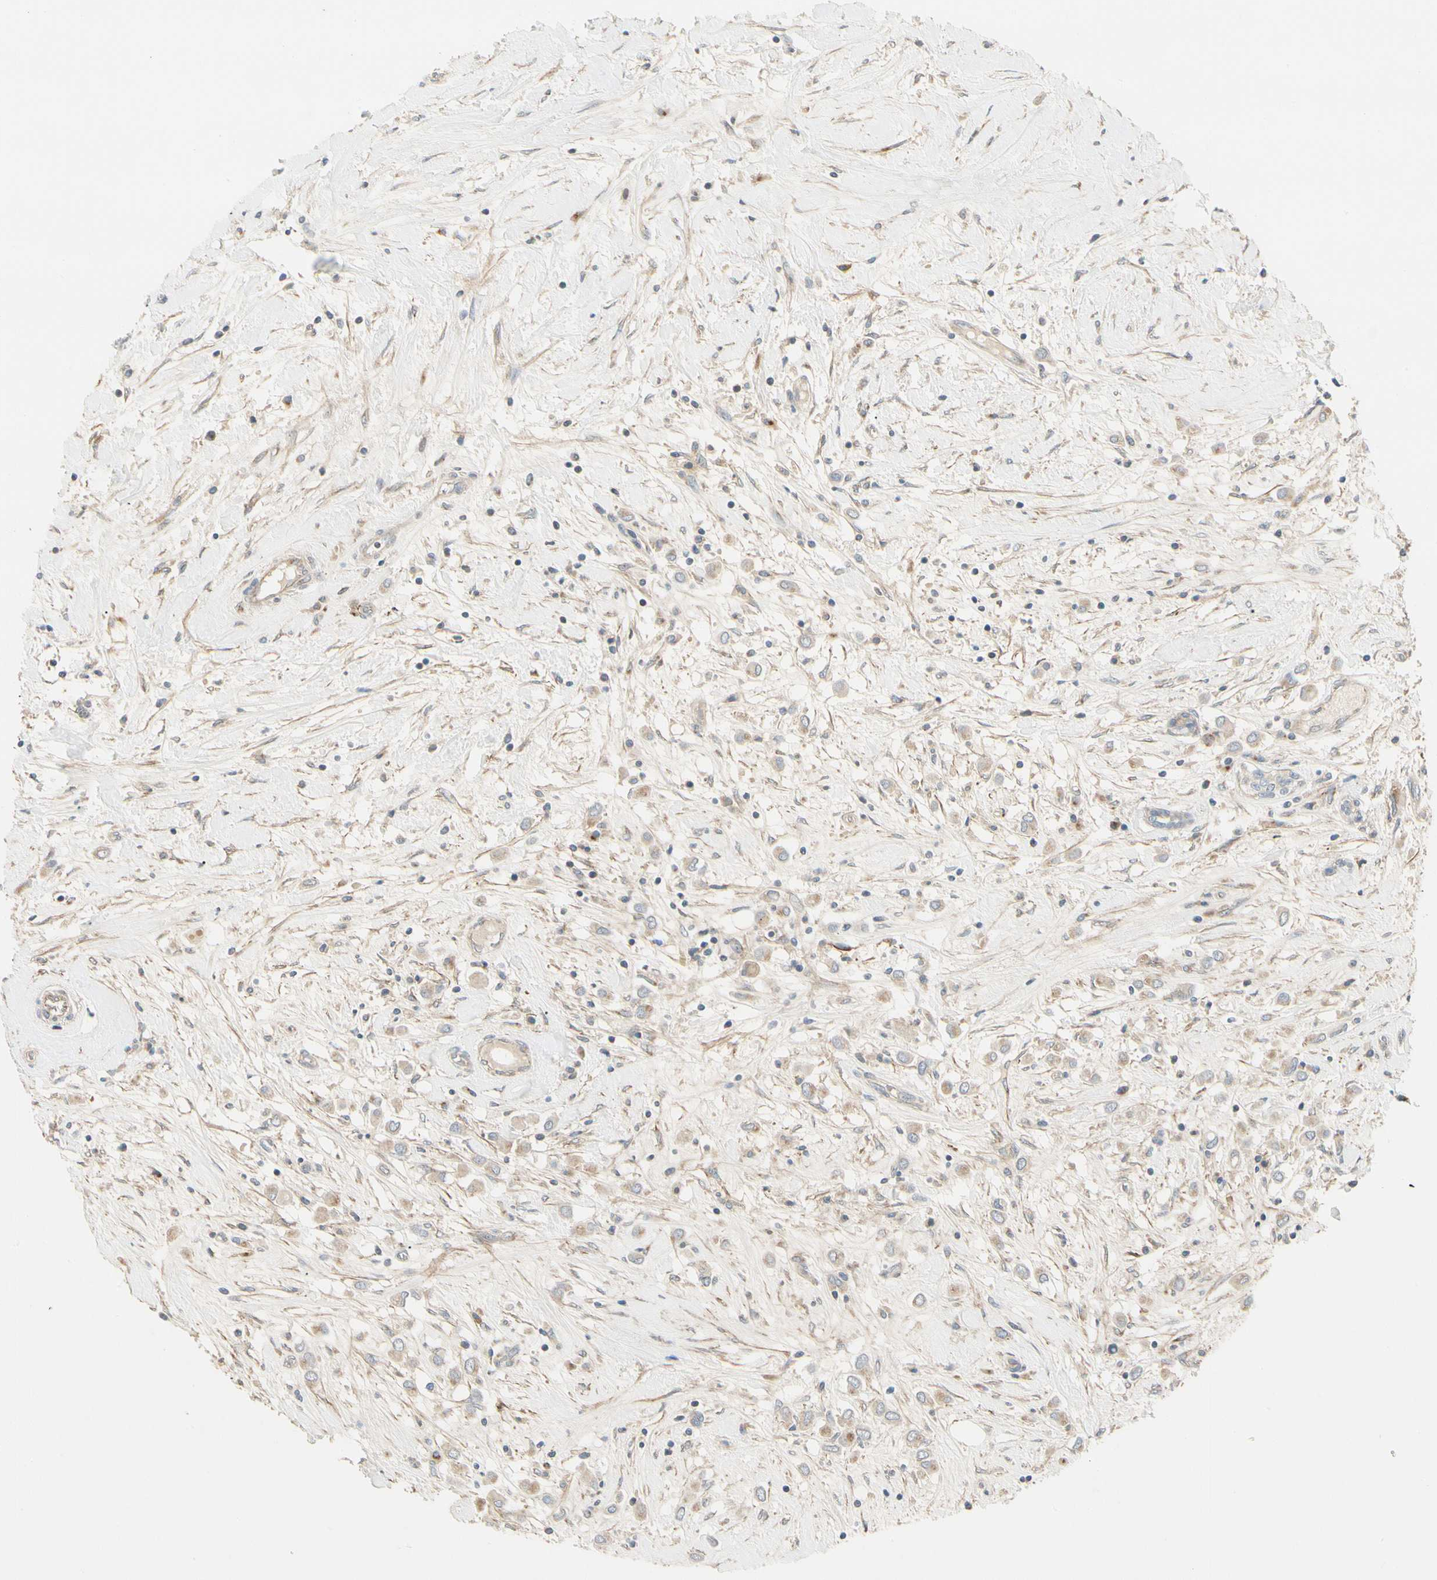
{"staining": {"intensity": "weak", "quantity": ">75%", "location": "cytoplasmic/membranous"}, "tissue": "breast cancer", "cell_type": "Tumor cells", "image_type": "cancer", "snomed": [{"axis": "morphology", "description": "Duct carcinoma"}, {"axis": "topography", "description": "Breast"}], "caption": "Protein analysis of invasive ductal carcinoma (breast) tissue shows weak cytoplasmic/membranous expression in about >75% of tumor cells. (DAB = brown stain, brightfield microscopy at high magnification).", "gene": "ABCA3", "patient": {"sex": "female", "age": 61}}